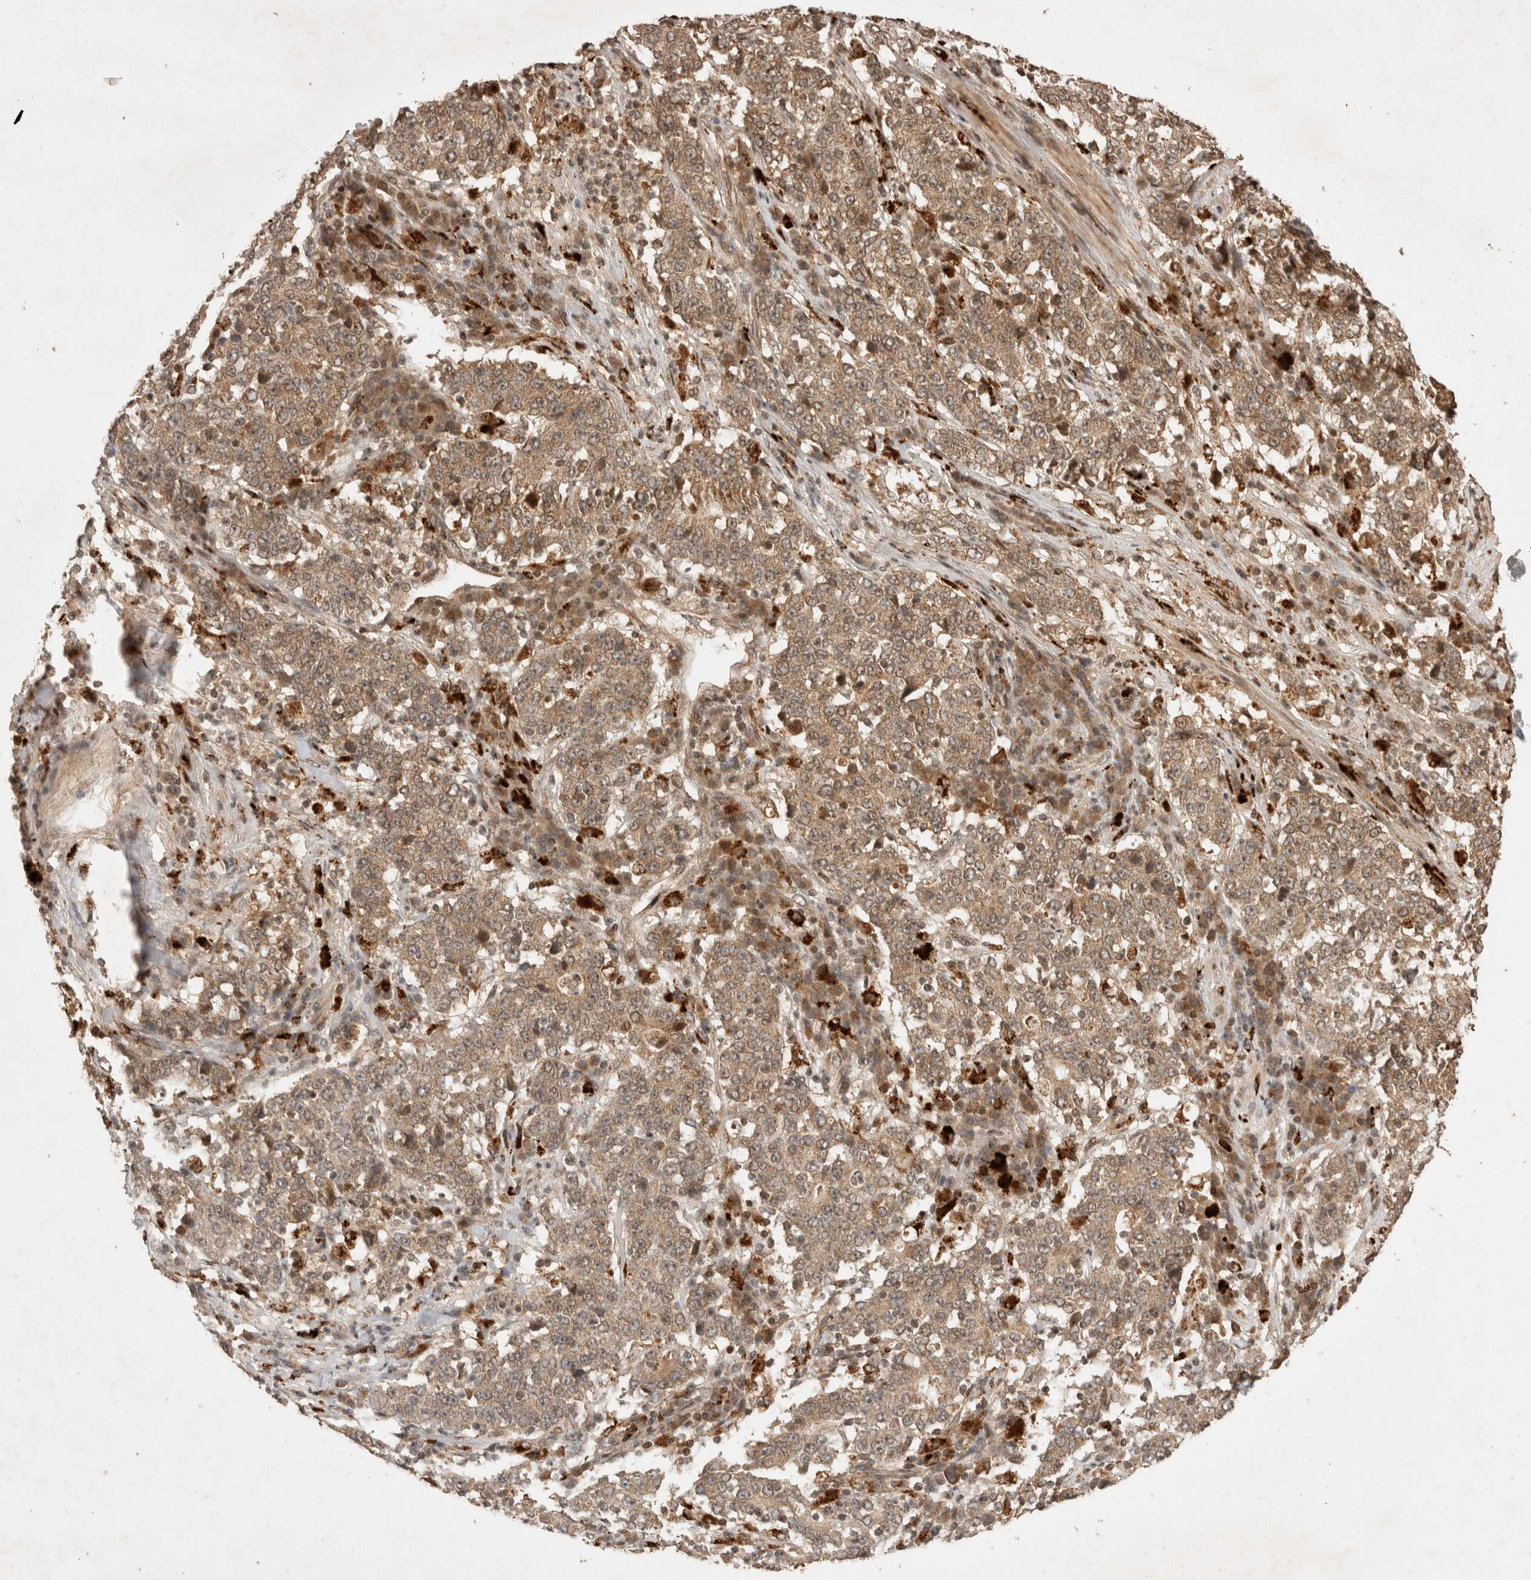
{"staining": {"intensity": "weak", "quantity": ">75%", "location": "cytoplasmic/membranous"}, "tissue": "stomach cancer", "cell_type": "Tumor cells", "image_type": "cancer", "snomed": [{"axis": "morphology", "description": "Adenocarcinoma, NOS"}, {"axis": "topography", "description": "Stomach"}], "caption": "Human stomach cancer (adenocarcinoma) stained with a brown dye shows weak cytoplasmic/membranous positive staining in about >75% of tumor cells.", "gene": "FAM221A", "patient": {"sex": "male", "age": 59}}